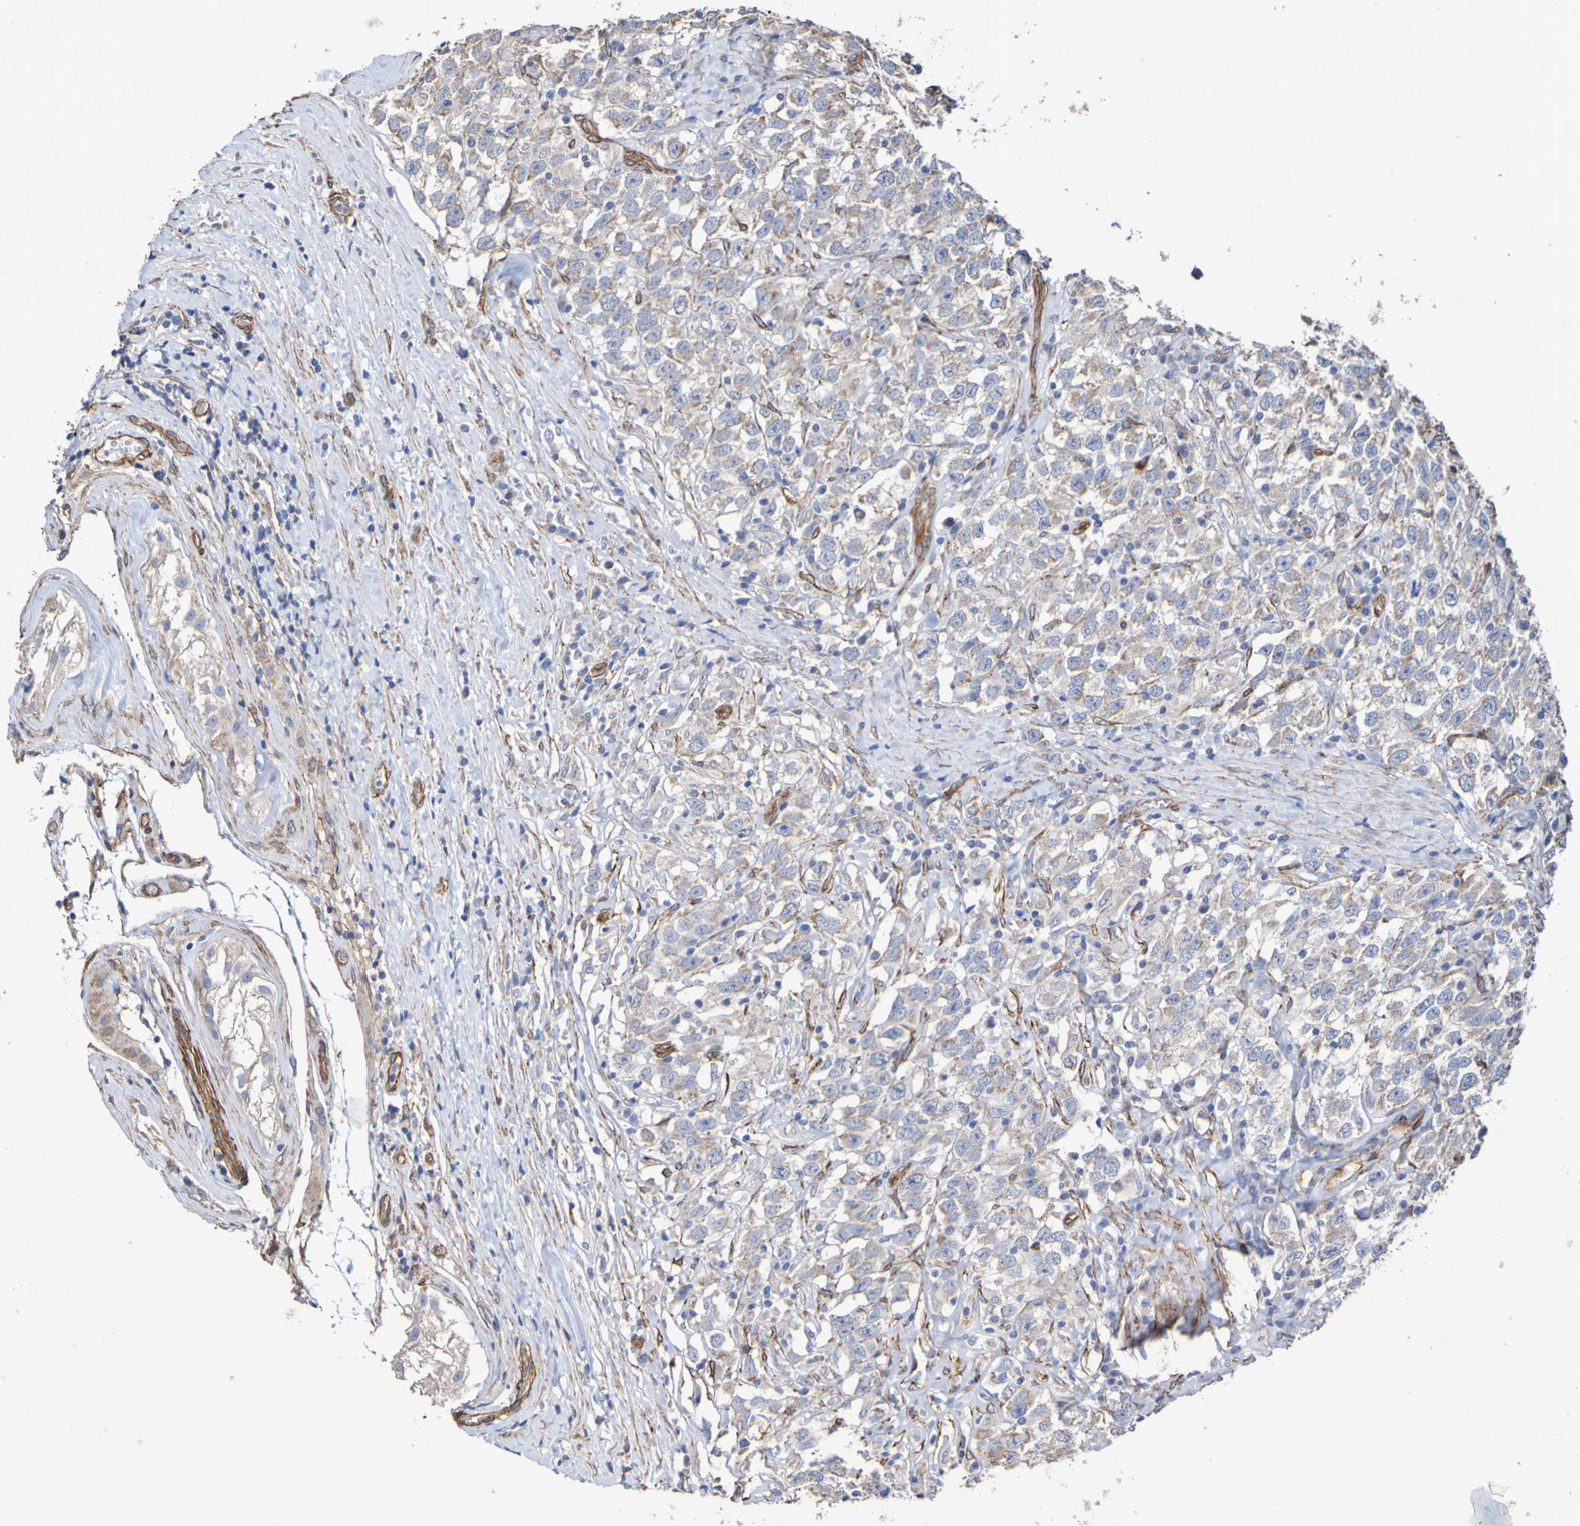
{"staining": {"intensity": "weak", "quantity": "25%-75%", "location": "cytoplasmic/membranous"}, "tissue": "testis cancer", "cell_type": "Tumor cells", "image_type": "cancer", "snomed": [{"axis": "morphology", "description": "Seminoma, NOS"}, {"axis": "topography", "description": "Testis"}], "caption": "Immunohistochemical staining of human testis cancer (seminoma) exhibits low levels of weak cytoplasmic/membranous protein positivity in about 25%-75% of tumor cells.", "gene": "ELMOD3", "patient": {"sex": "male", "age": 41}}